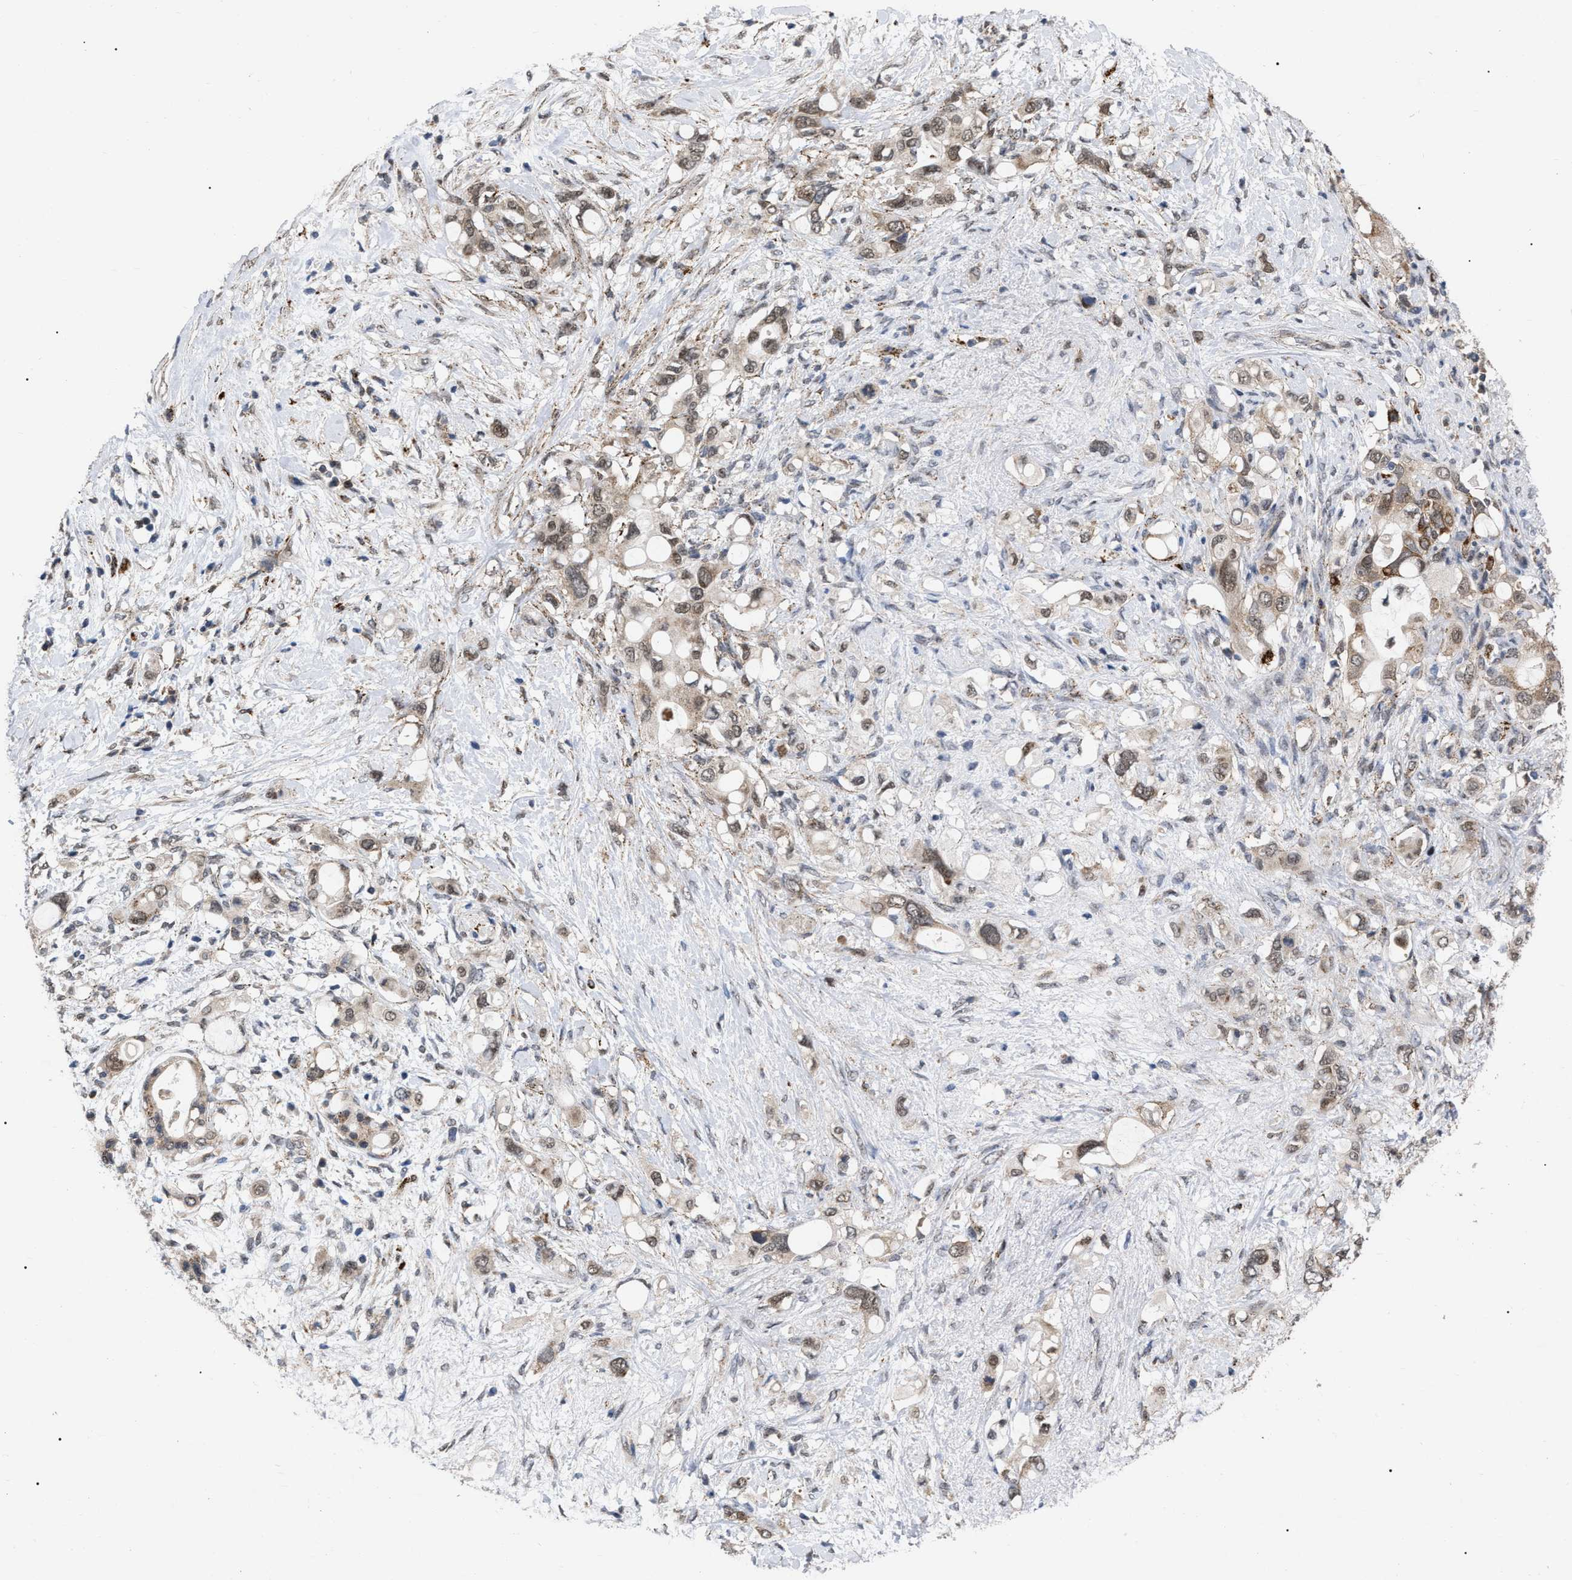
{"staining": {"intensity": "moderate", "quantity": "<25%", "location": "cytoplasmic/membranous"}, "tissue": "pancreatic cancer", "cell_type": "Tumor cells", "image_type": "cancer", "snomed": [{"axis": "morphology", "description": "Adenocarcinoma, NOS"}, {"axis": "topography", "description": "Pancreas"}], "caption": "Immunohistochemical staining of human pancreatic cancer (adenocarcinoma) displays low levels of moderate cytoplasmic/membranous staining in approximately <25% of tumor cells.", "gene": "UPF1", "patient": {"sex": "female", "age": 56}}